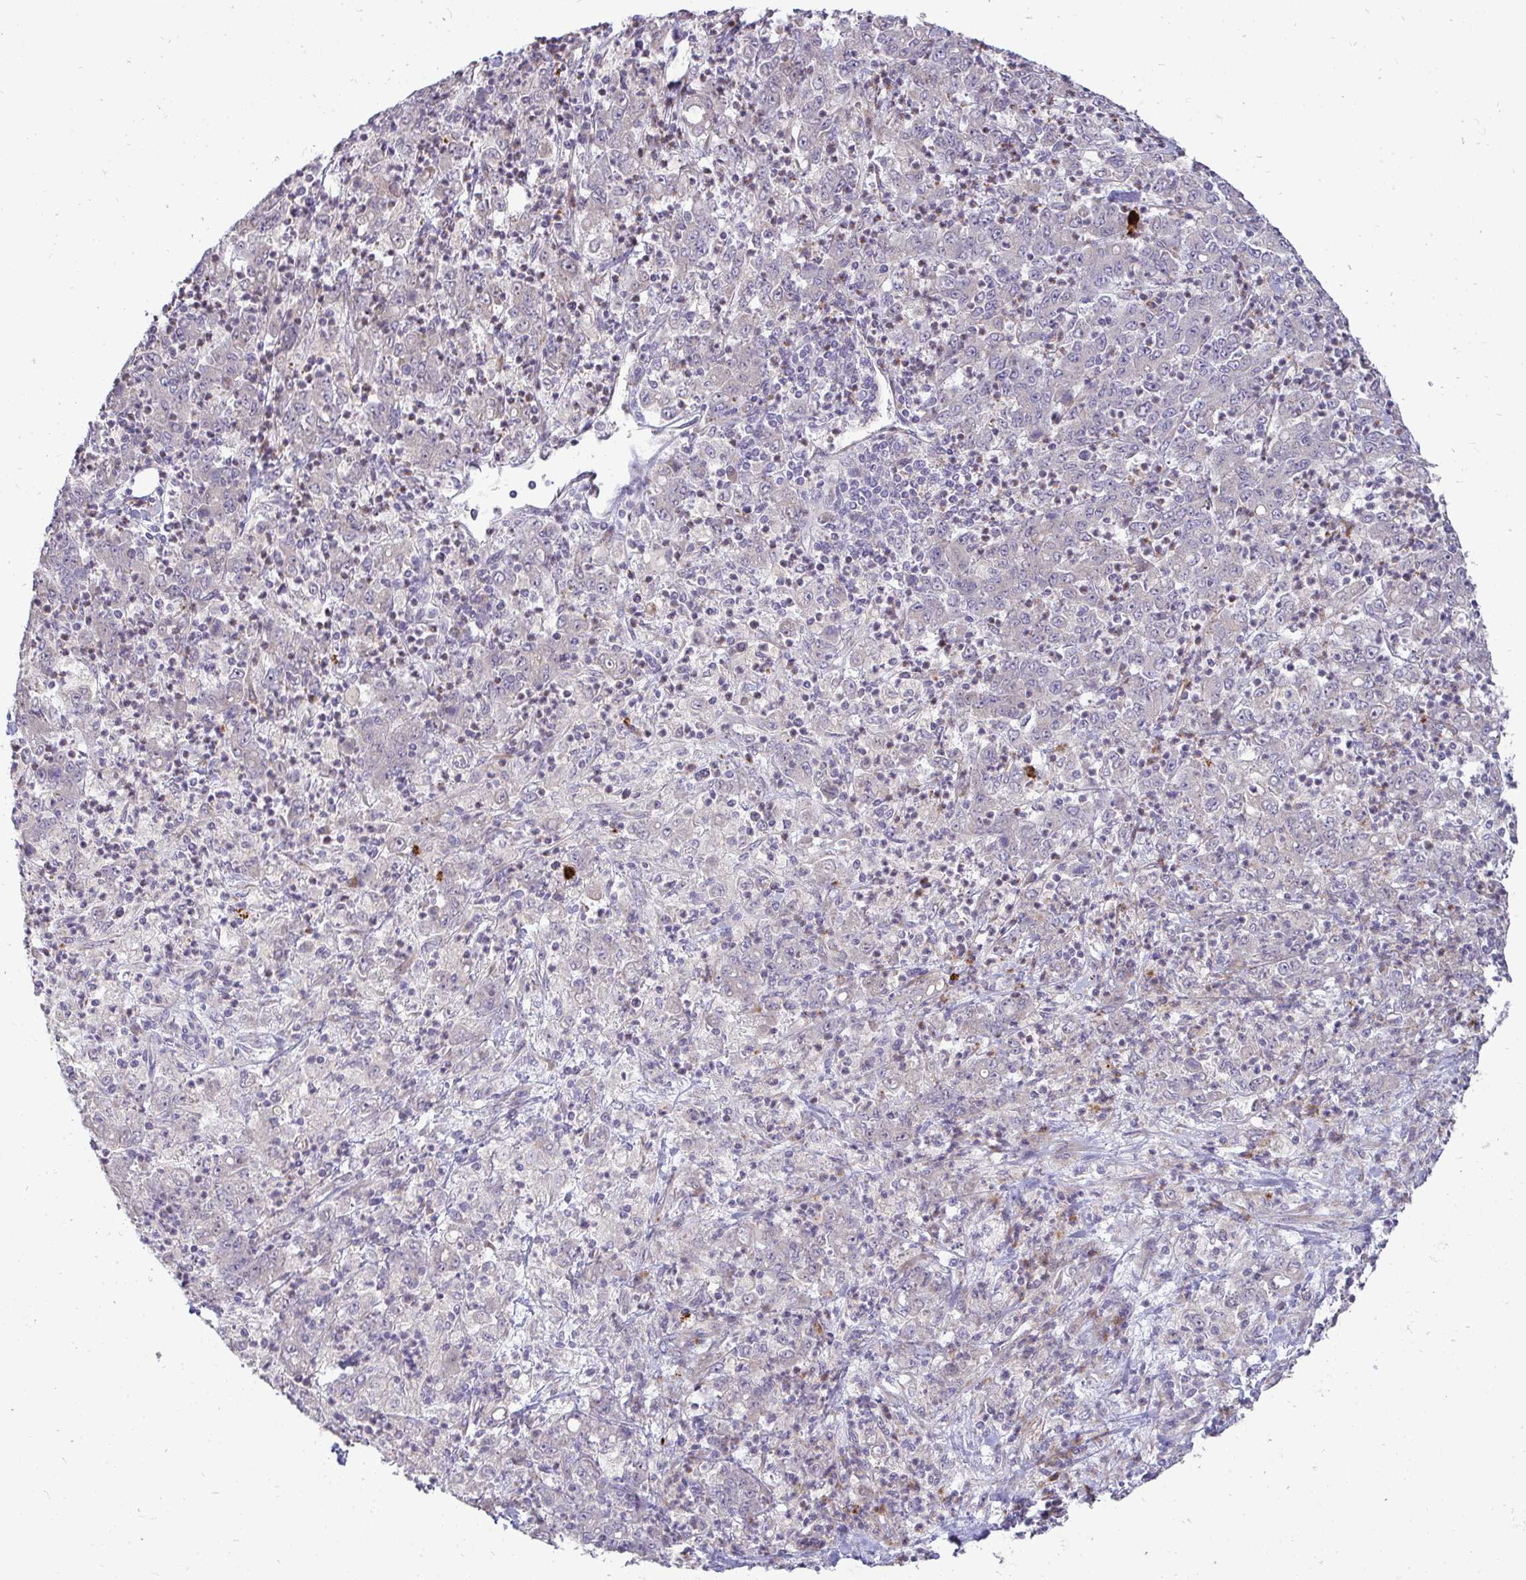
{"staining": {"intensity": "negative", "quantity": "none", "location": "none"}, "tissue": "stomach cancer", "cell_type": "Tumor cells", "image_type": "cancer", "snomed": [{"axis": "morphology", "description": "Adenocarcinoma, NOS"}, {"axis": "topography", "description": "Stomach, lower"}], "caption": "Tumor cells are negative for brown protein staining in stomach cancer (adenocarcinoma).", "gene": "SH2D1B", "patient": {"sex": "female", "age": 71}}